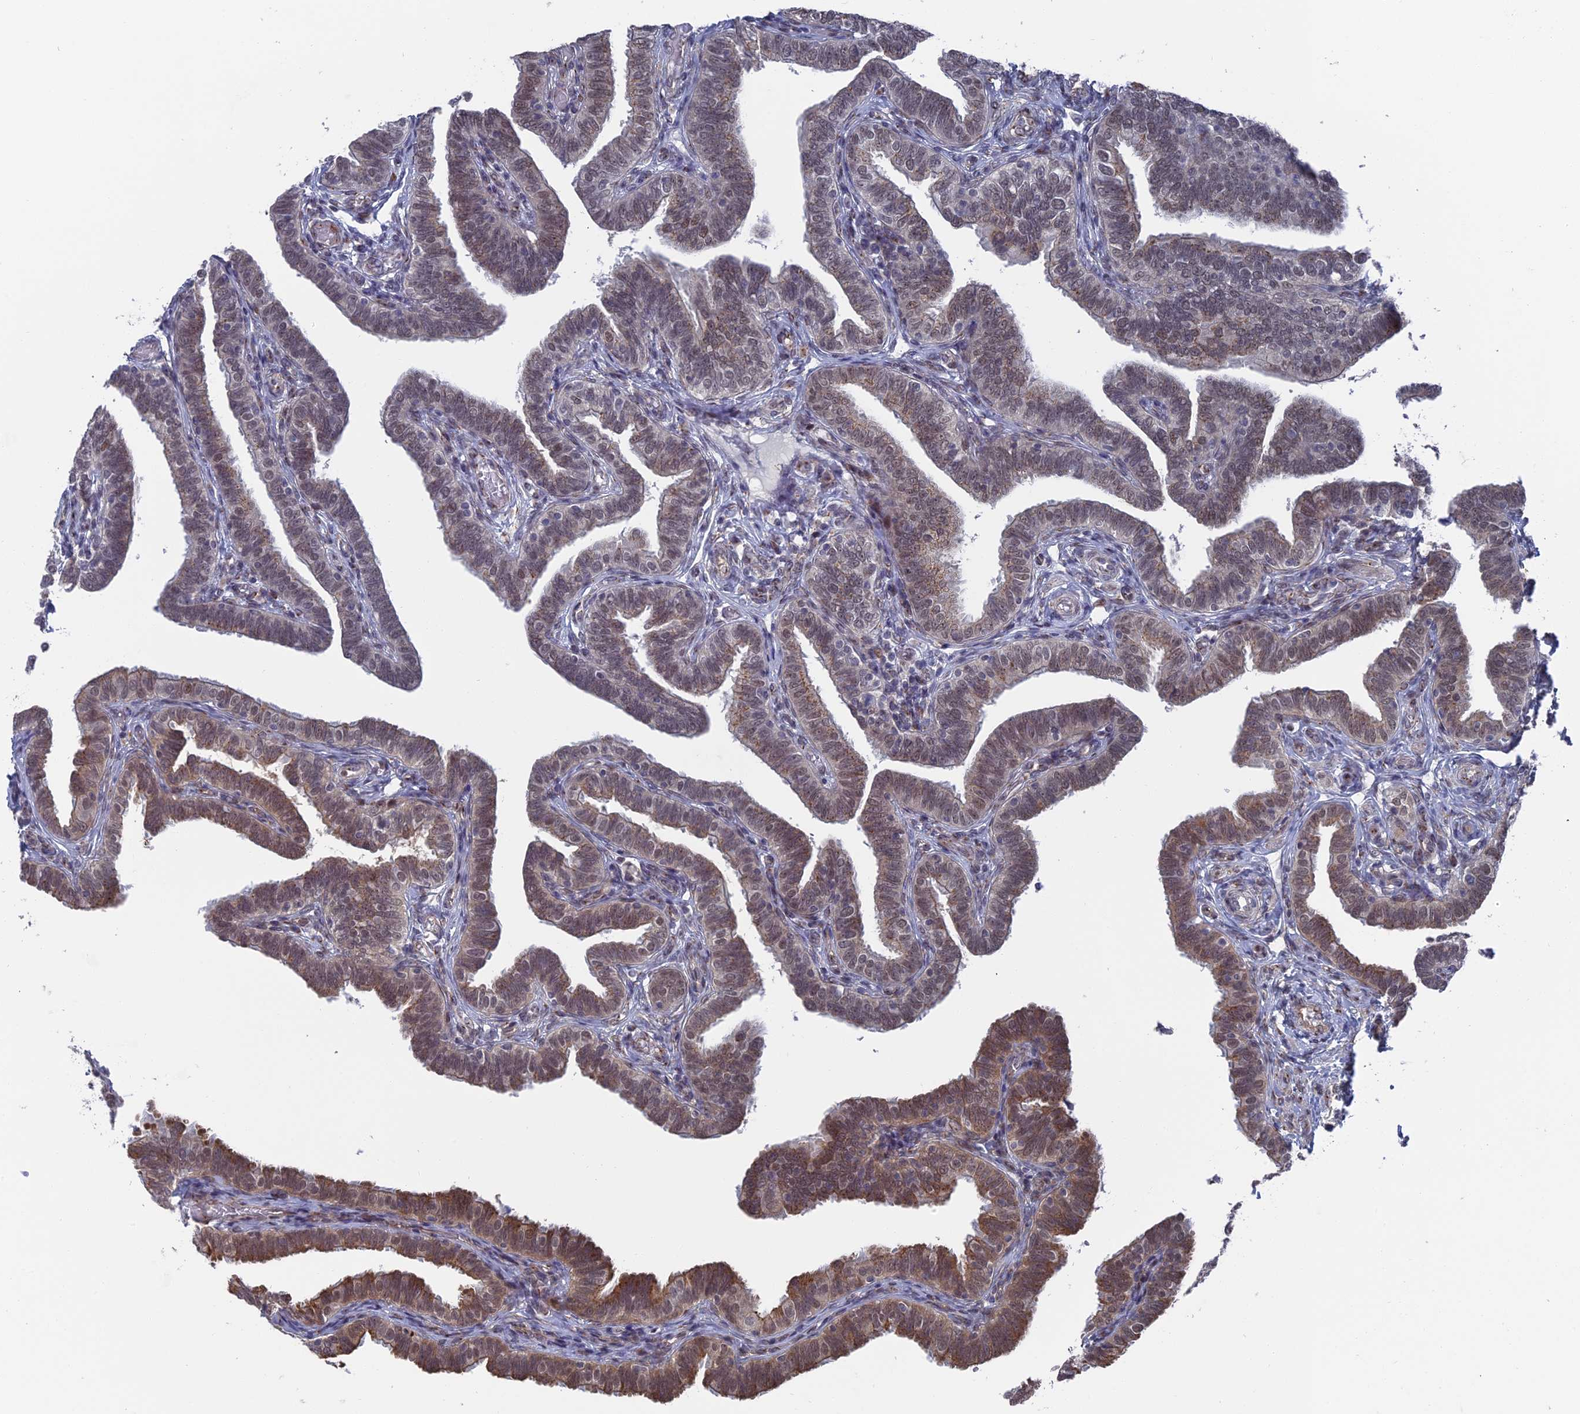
{"staining": {"intensity": "strong", "quantity": ">75%", "location": "cytoplasmic/membranous,nuclear"}, "tissue": "fallopian tube", "cell_type": "Glandular cells", "image_type": "normal", "snomed": [{"axis": "morphology", "description": "Normal tissue, NOS"}, {"axis": "topography", "description": "Fallopian tube"}], "caption": "A histopathology image of fallopian tube stained for a protein shows strong cytoplasmic/membranous,nuclear brown staining in glandular cells. The protein of interest is shown in brown color, while the nuclei are stained blue.", "gene": "FHIP2A", "patient": {"sex": "female", "age": 39}}